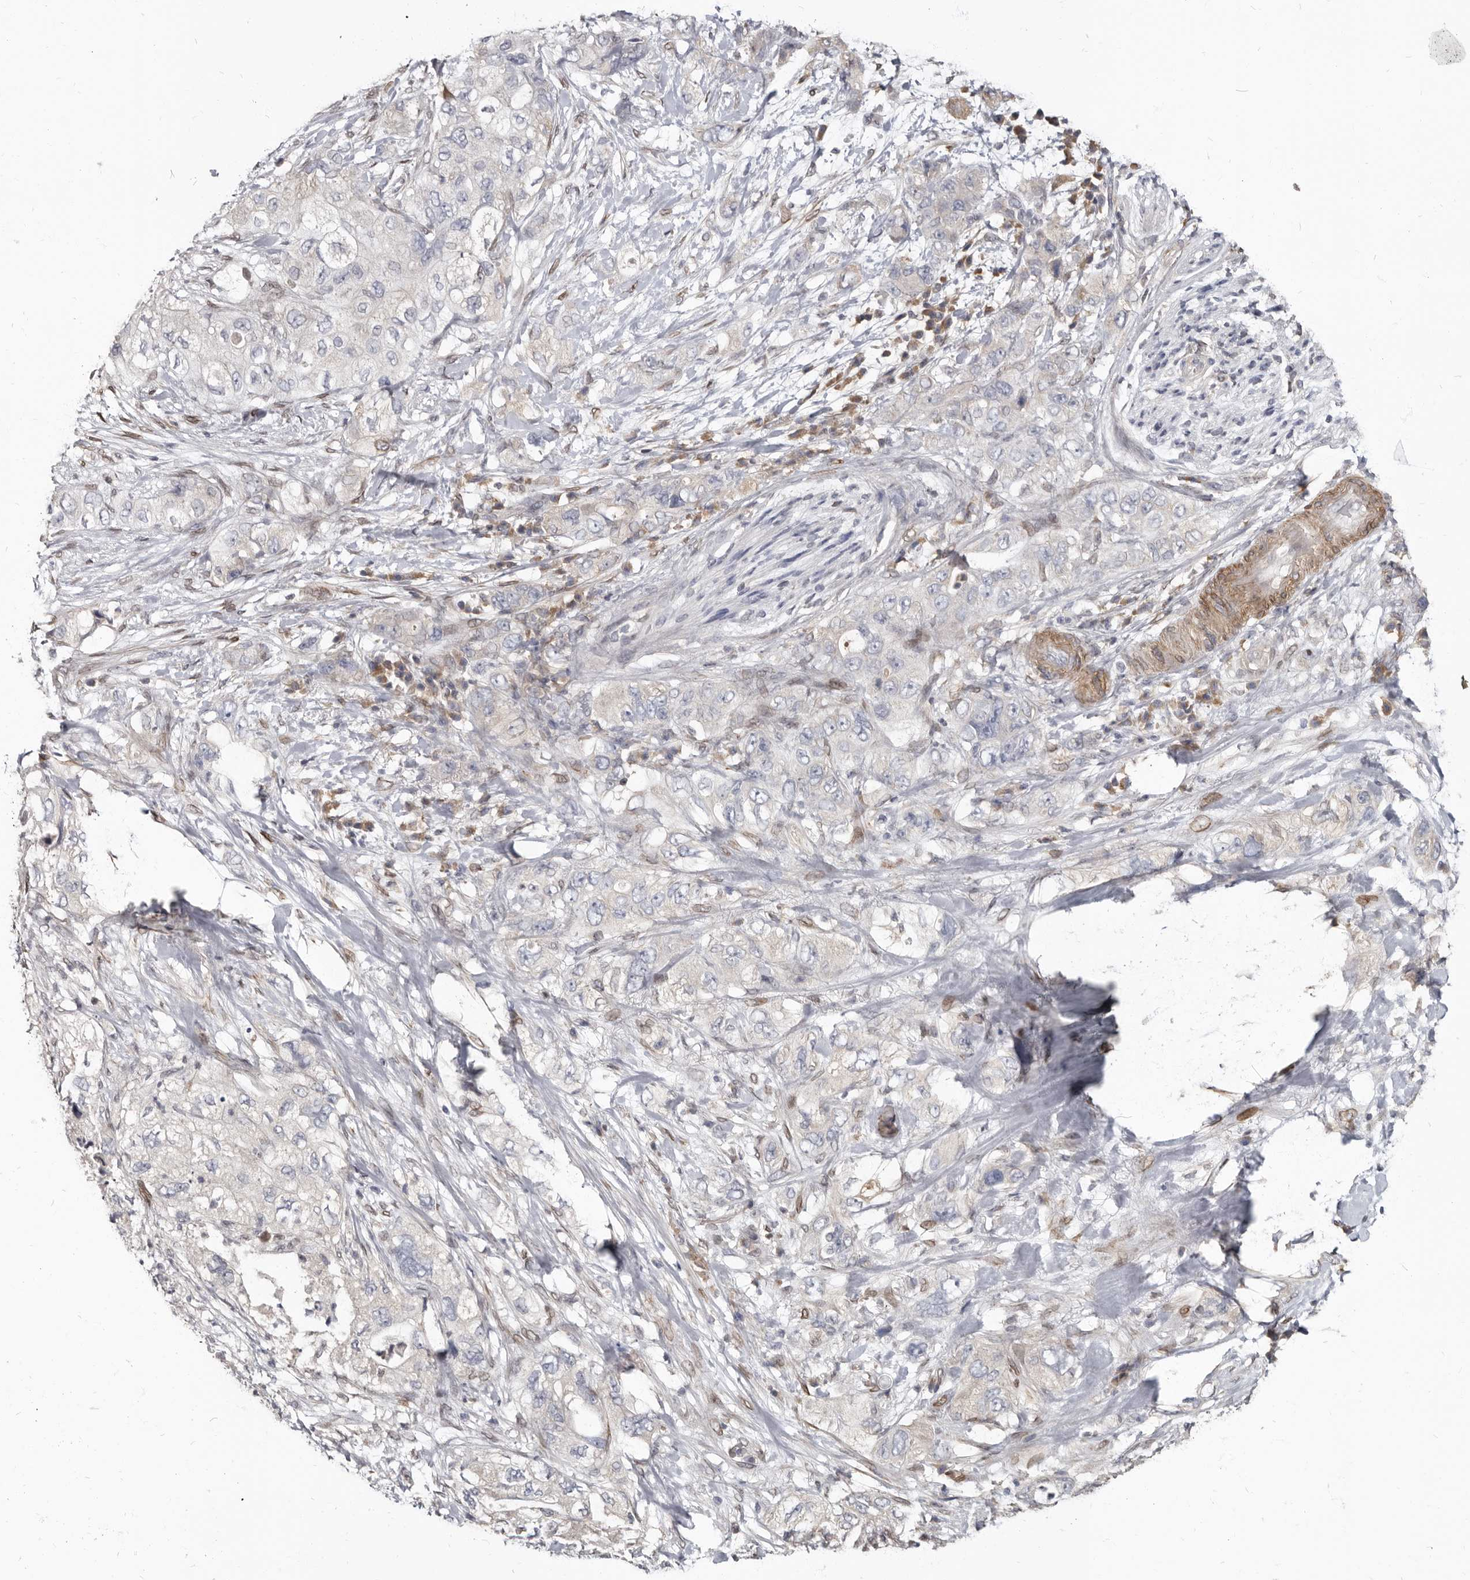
{"staining": {"intensity": "negative", "quantity": "none", "location": "none"}, "tissue": "pancreatic cancer", "cell_type": "Tumor cells", "image_type": "cancer", "snomed": [{"axis": "morphology", "description": "Adenocarcinoma, NOS"}, {"axis": "topography", "description": "Pancreas"}], "caption": "This histopathology image is of pancreatic cancer (adenocarcinoma) stained with immunohistochemistry (IHC) to label a protein in brown with the nuclei are counter-stained blue. There is no expression in tumor cells.", "gene": "MRGPRF", "patient": {"sex": "female", "age": 73}}